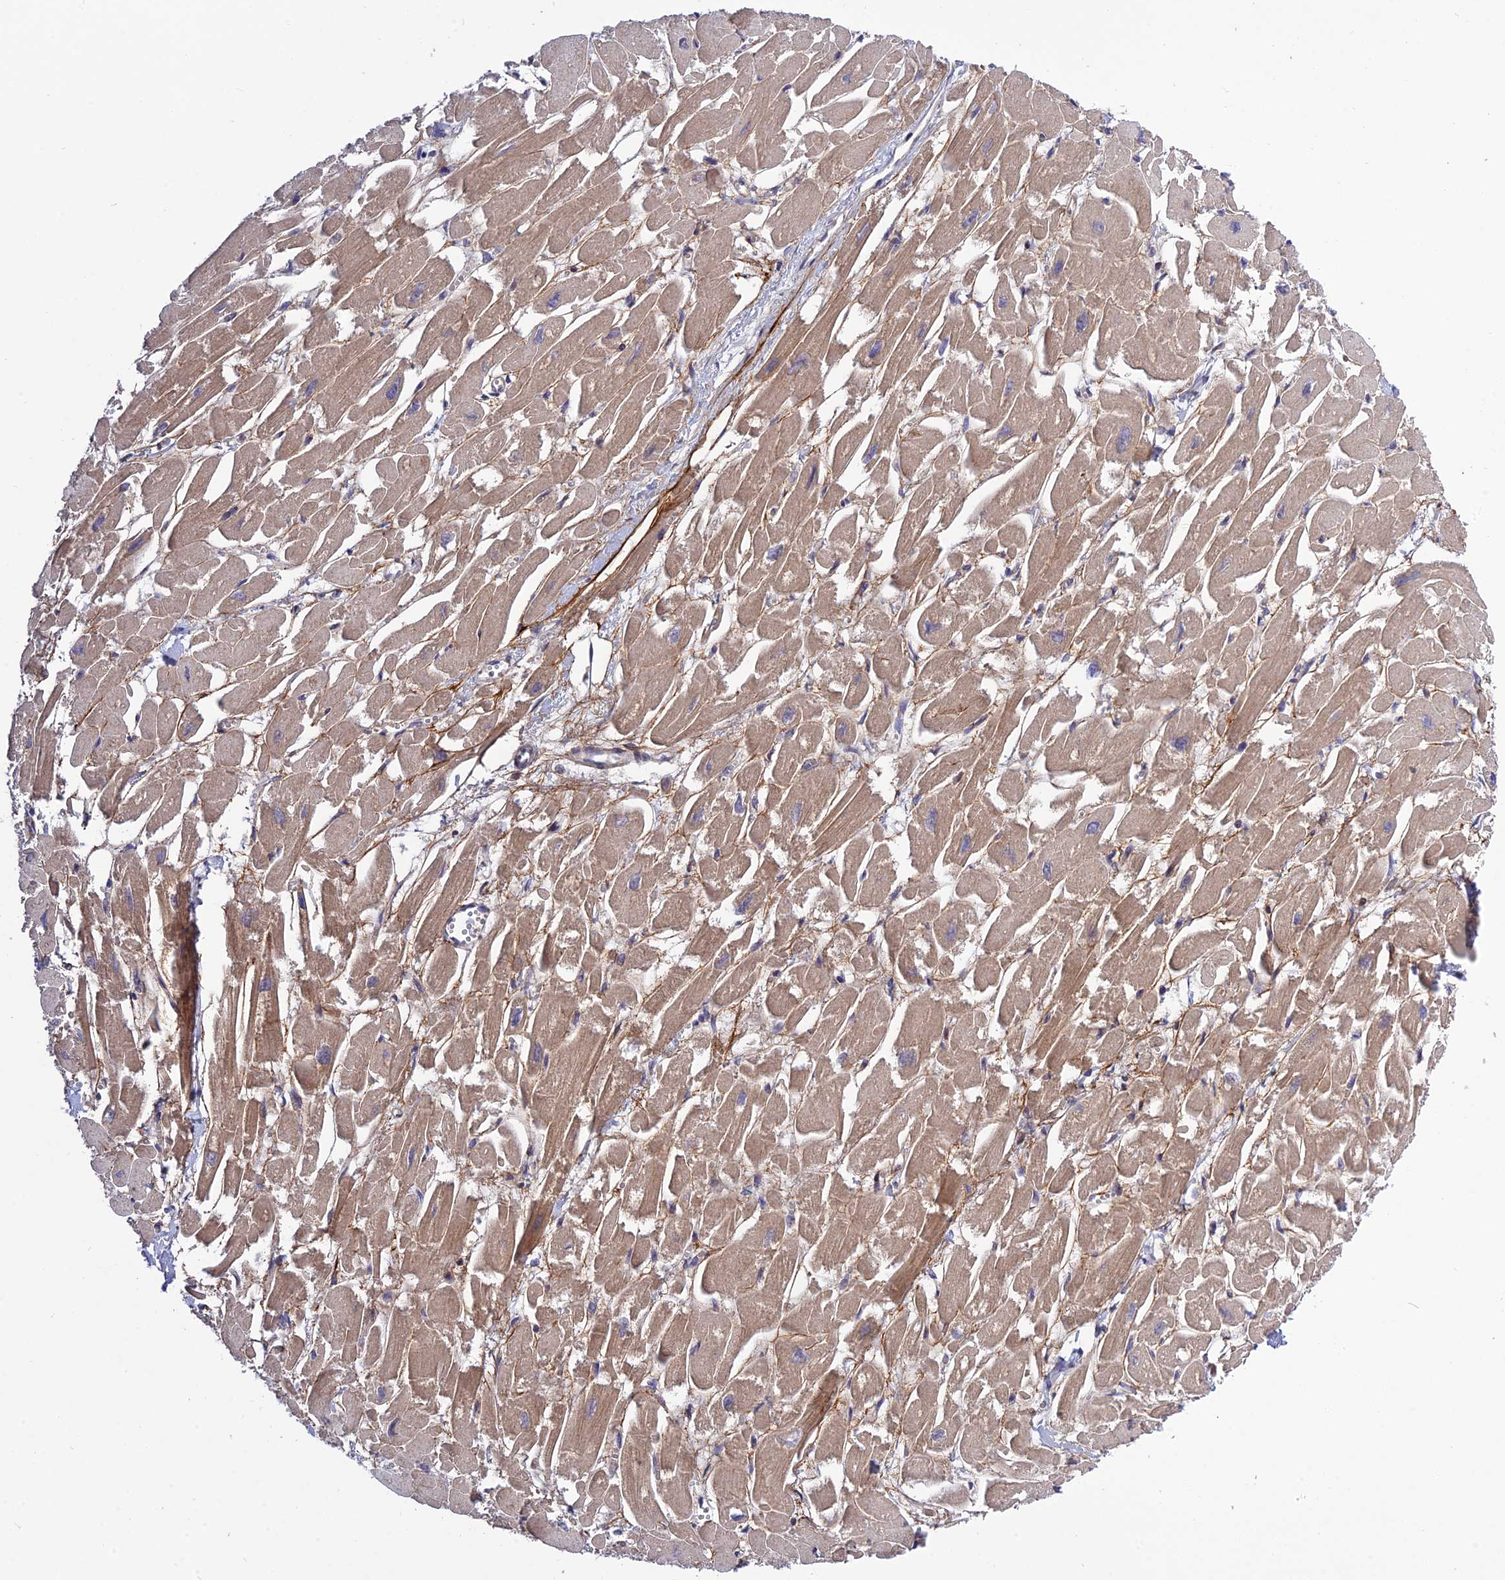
{"staining": {"intensity": "moderate", "quantity": ">75%", "location": "cytoplasmic/membranous"}, "tissue": "heart muscle", "cell_type": "Cardiomyocytes", "image_type": "normal", "snomed": [{"axis": "morphology", "description": "Normal tissue, NOS"}, {"axis": "topography", "description": "Heart"}], "caption": "Moderate cytoplasmic/membranous staining for a protein is identified in about >75% of cardiomyocytes of benign heart muscle using IHC.", "gene": "PLEKHG2", "patient": {"sex": "male", "age": 54}}